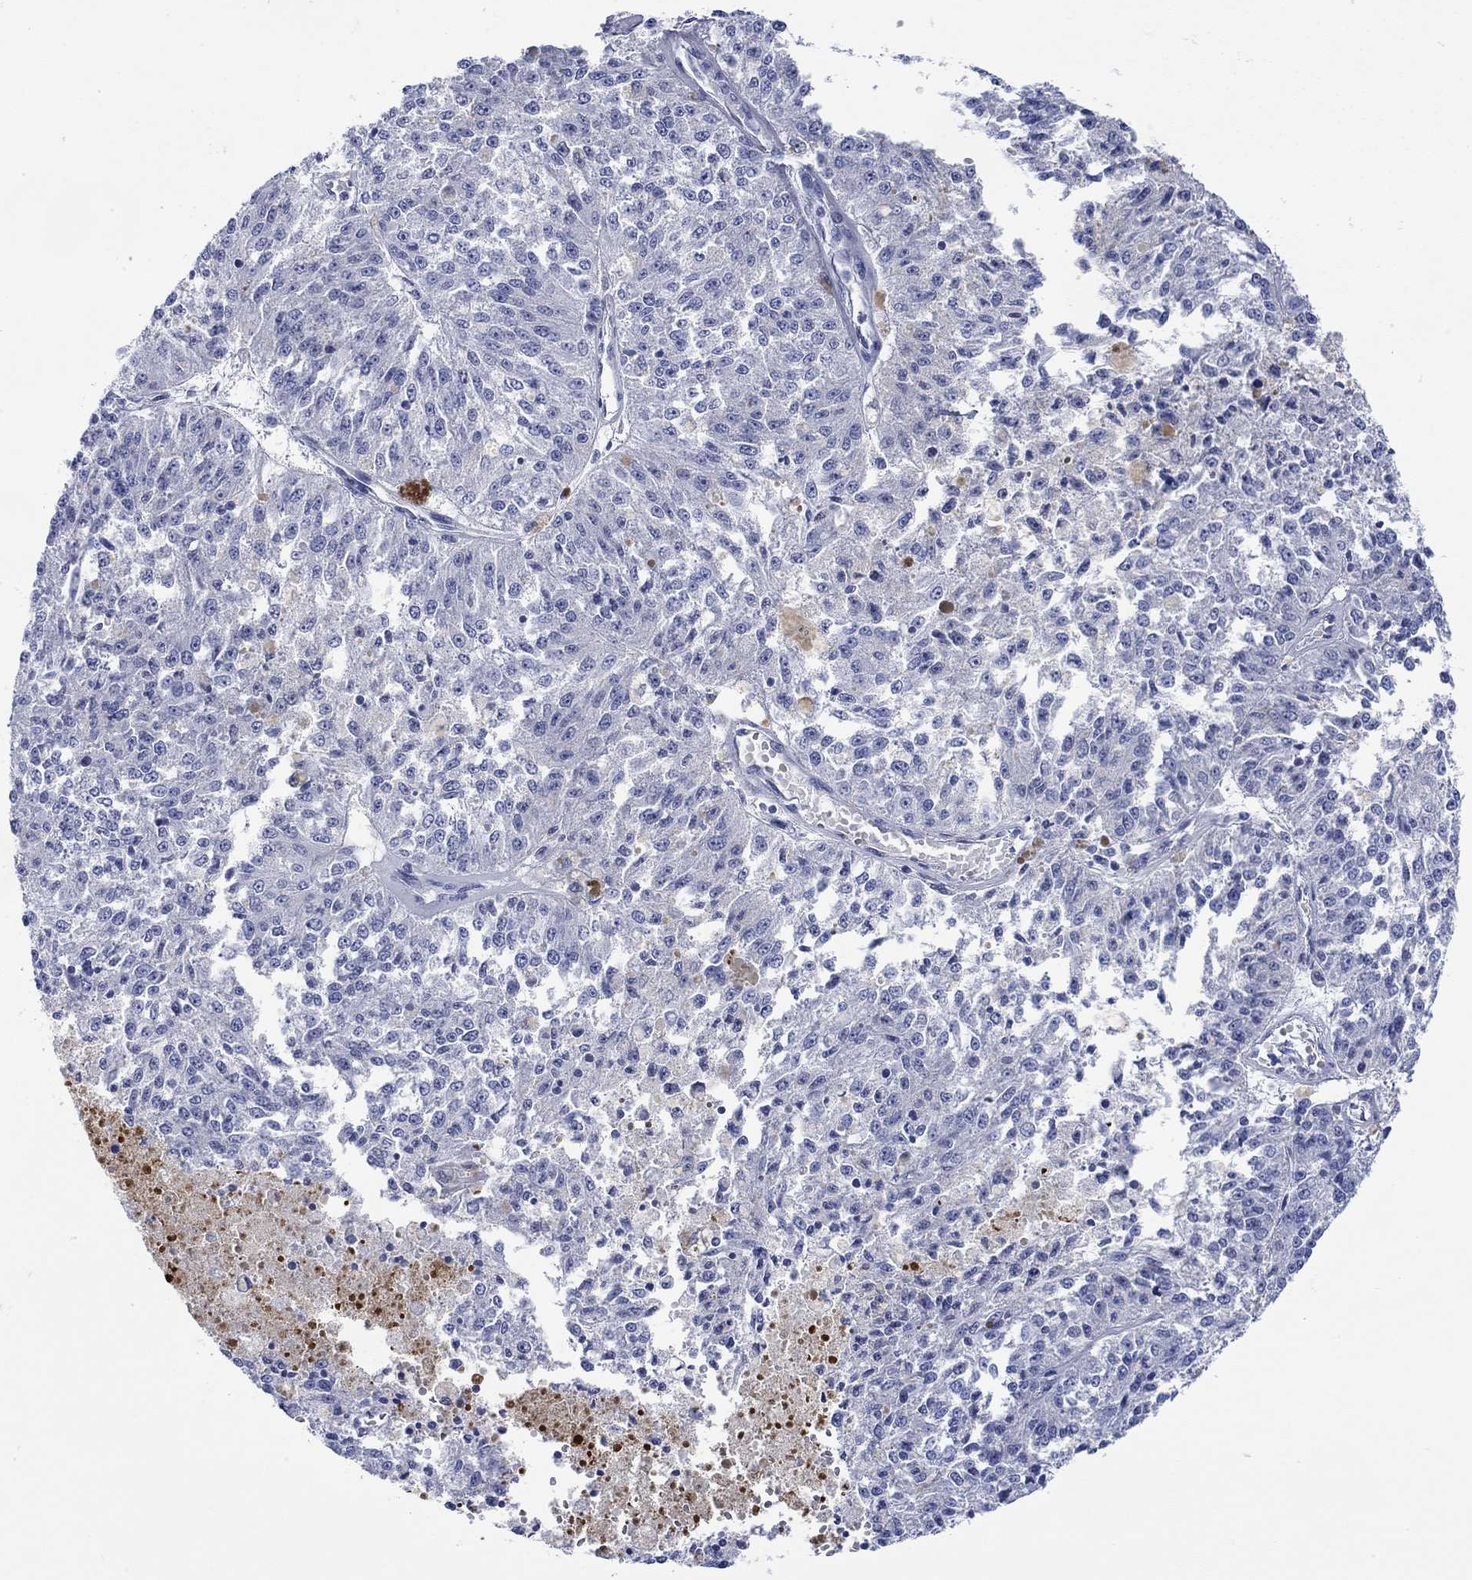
{"staining": {"intensity": "negative", "quantity": "none", "location": "none"}, "tissue": "melanoma", "cell_type": "Tumor cells", "image_type": "cancer", "snomed": [{"axis": "morphology", "description": "Malignant melanoma, Metastatic site"}, {"axis": "topography", "description": "Lymph node"}], "caption": "Histopathology image shows no significant protein staining in tumor cells of malignant melanoma (metastatic site).", "gene": "ANKMY1", "patient": {"sex": "female", "age": 64}}